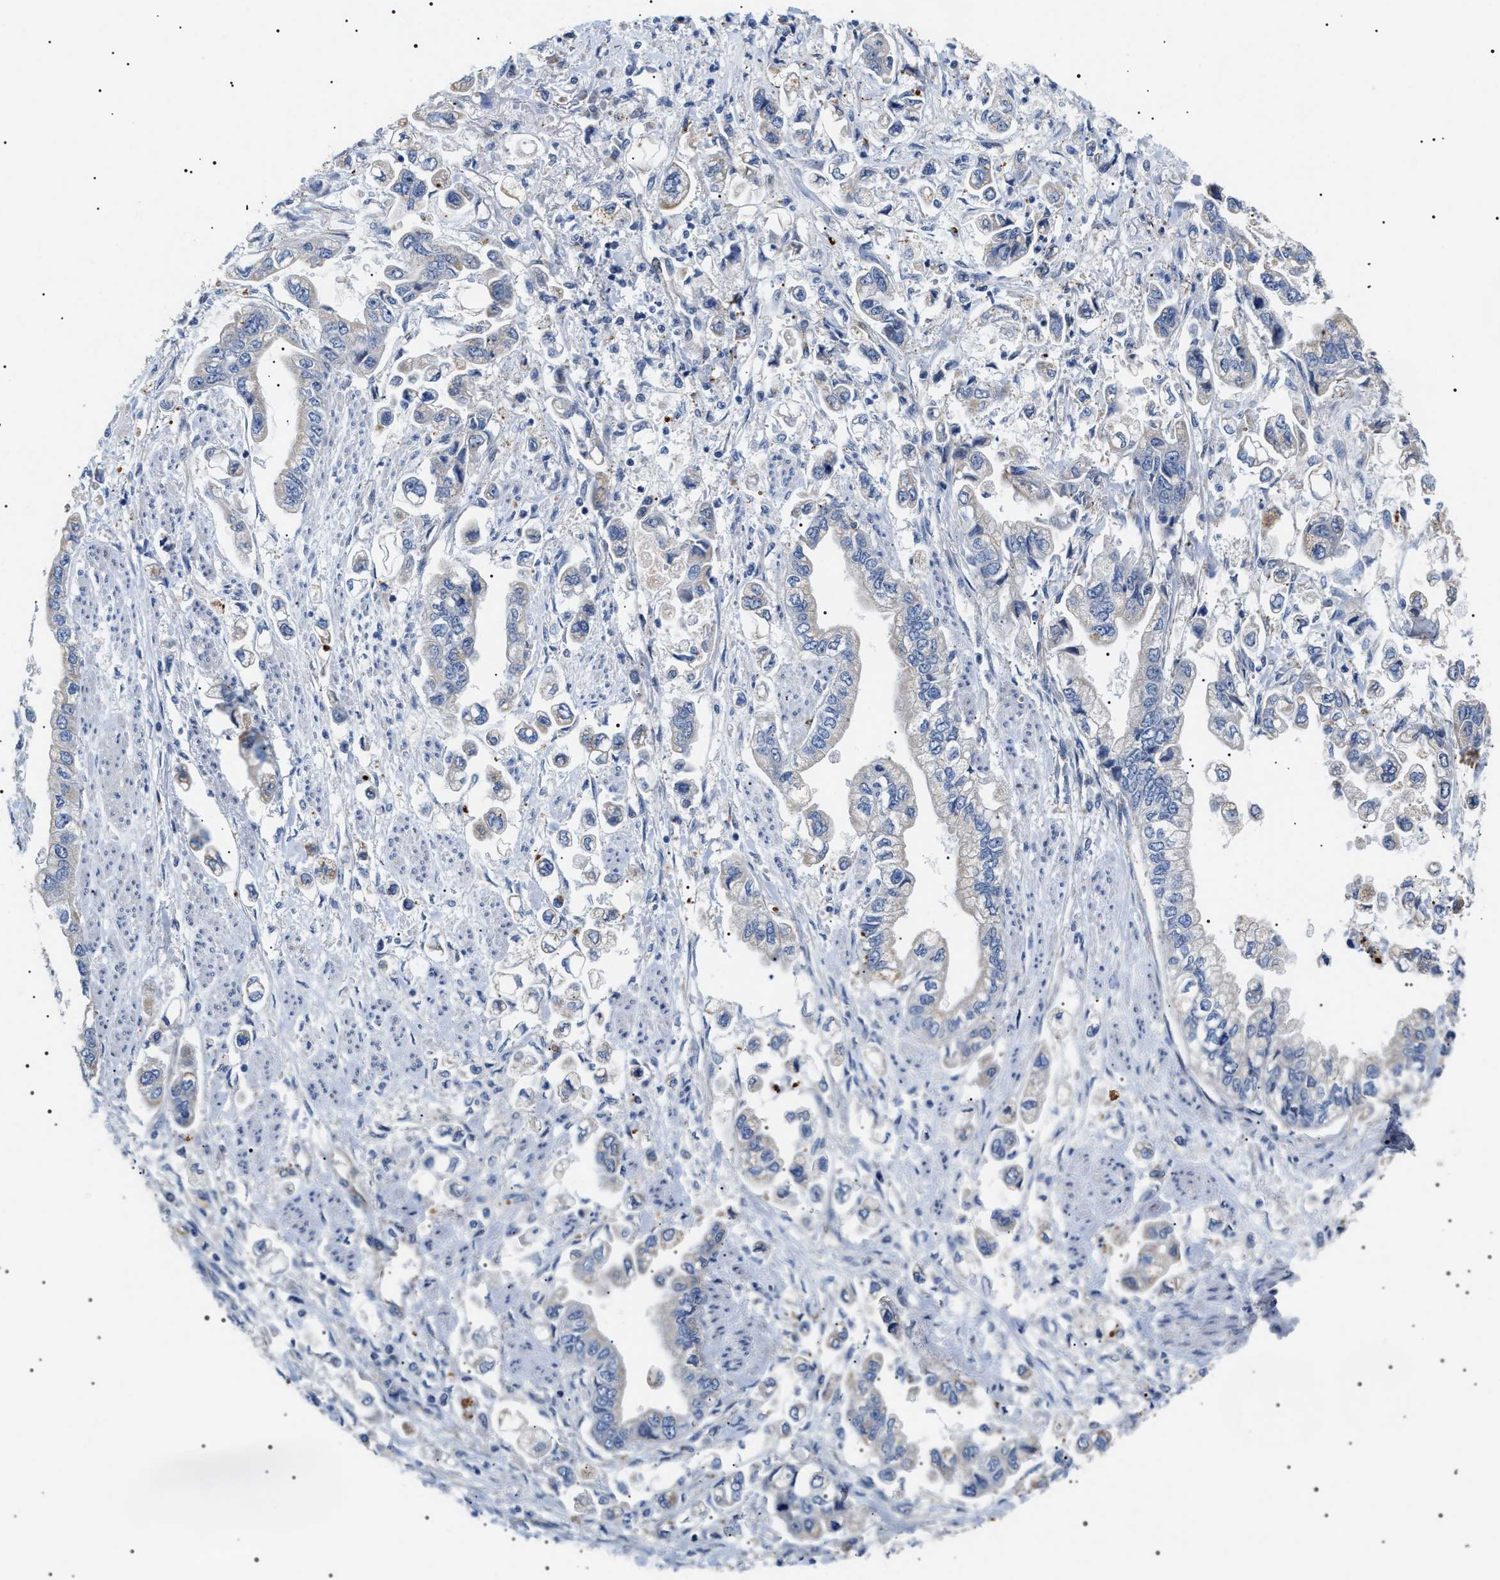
{"staining": {"intensity": "negative", "quantity": "none", "location": "none"}, "tissue": "stomach cancer", "cell_type": "Tumor cells", "image_type": "cancer", "snomed": [{"axis": "morphology", "description": "Normal tissue, NOS"}, {"axis": "morphology", "description": "Adenocarcinoma, NOS"}, {"axis": "topography", "description": "Stomach"}], "caption": "The photomicrograph reveals no significant staining in tumor cells of adenocarcinoma (stomach).", "gene": "TMEM222", "patient": {"sex": "male", "age": 62}}